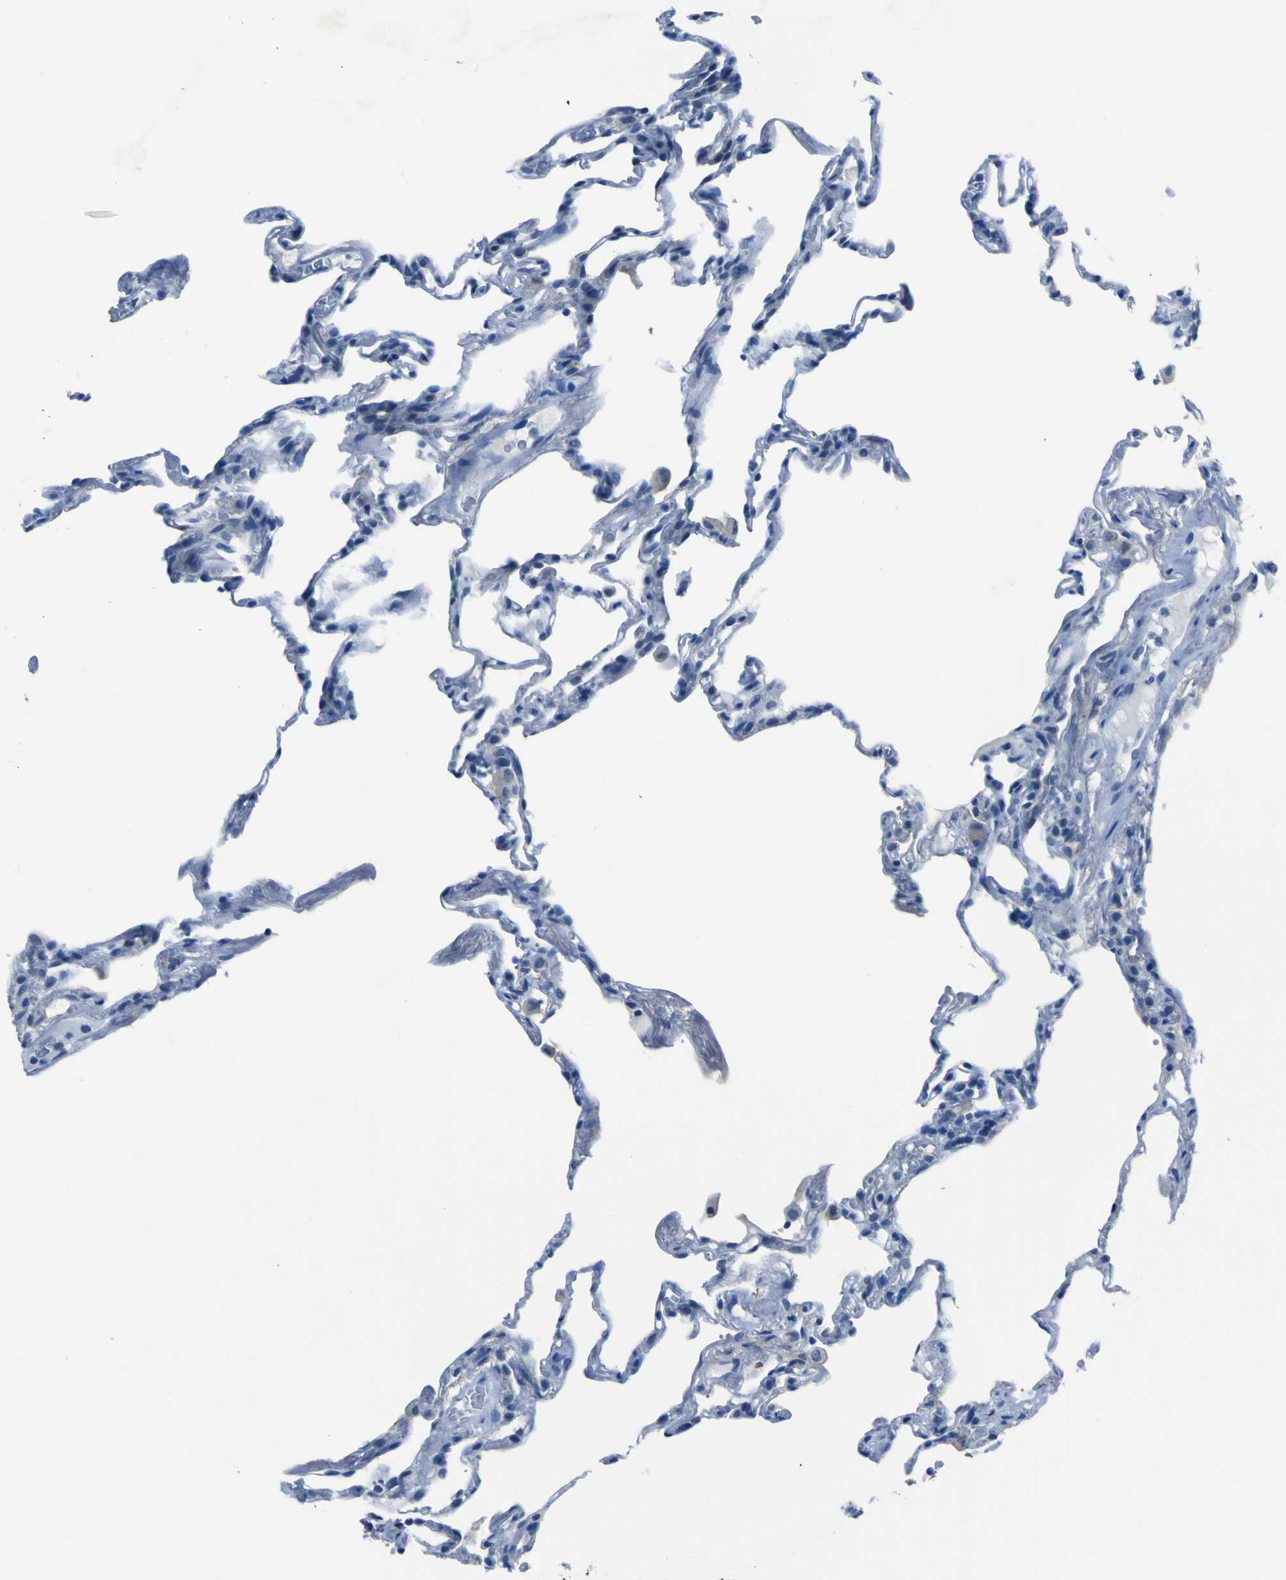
{"staining": {"intensity": "negative", "quantity": "none", "location": "none"}, "tissue": "lung", "cell_type": "Alveolar cells", "image_type": "normal", "snomed": [{"axis": "morphology", "description": "Normal tissue, NOS"}, {"axis": "topography", "description": "Lung"}], "caption": "This image is of benign lung stained with immunohistochemistry to label a protein in brown with the nuclei are counter-stained blue. There is no staining in alveolar cells. (Stains: DAB (3,3'-diaminobenzidine) immunohistochemistry with hematoxylin counter stain, Microscopy: brightfield microscopy at high magnification).", "gene": "PHKG1", "patient": {"sex": "male", "age": 59}}